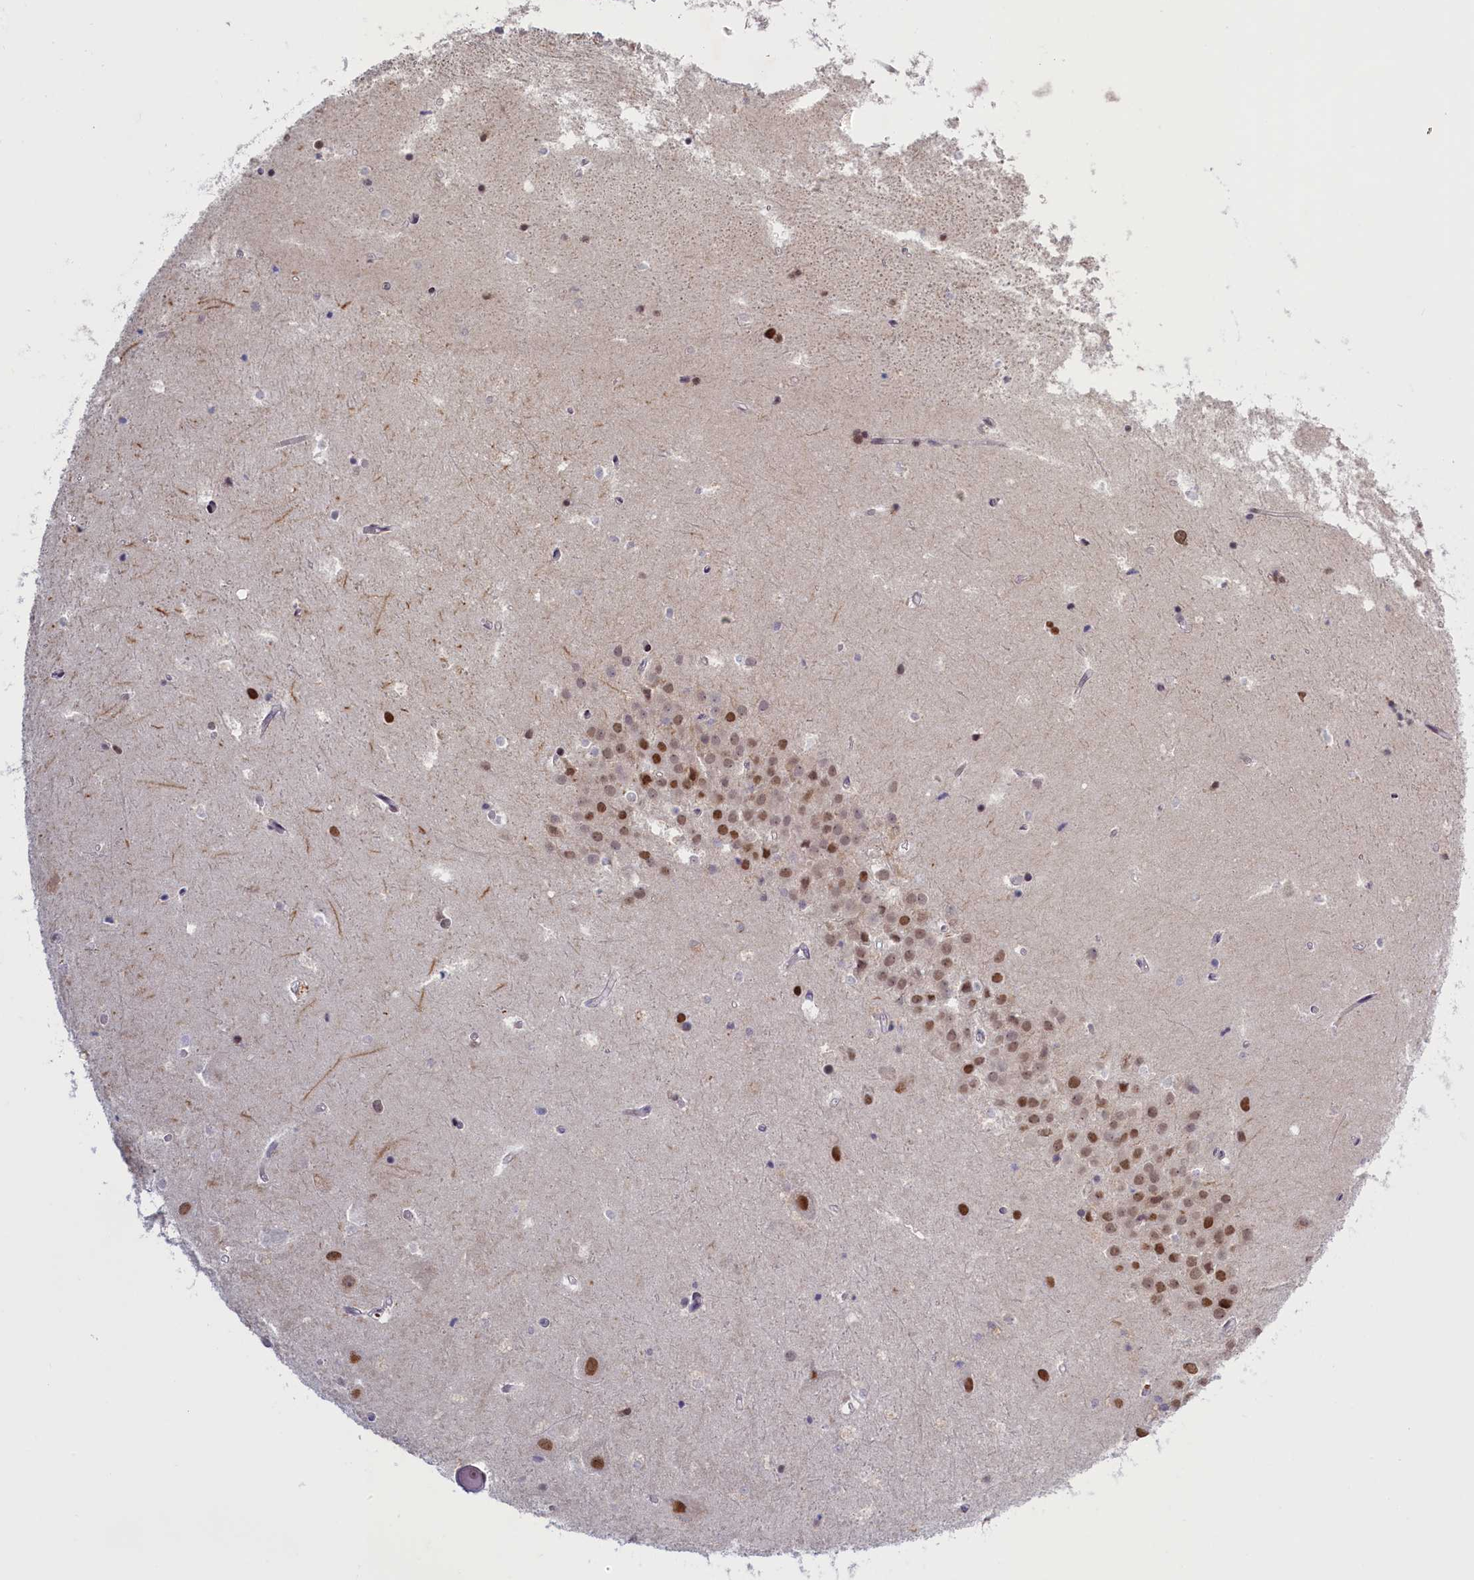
{"staining": {"intensity": "weak", "quantity": "<25%", "location": "nuclear"}, "tissue": "hippocampus", "cell_type": "Glial cells", "image_type": "normal", "snomed": [{"axis": "morphology", "description": "Normal tissue, NOS"}, {"axis": "topography", "description": "Hippocampus"}], "caption": "DAB (3,3'-diaminobenzidine) immunohistochemical staining of normal hippocampus reveals no significant staining in glial cells. (Stains: DAB (3,3'-diaminobenzidine) immunohistochemistry with hematoxylin counter stain, Microscopy: brightfield microscopy at high magnification).", "gene": "ATF7IP2", "patient": {"sex": "female", "age": 52}}